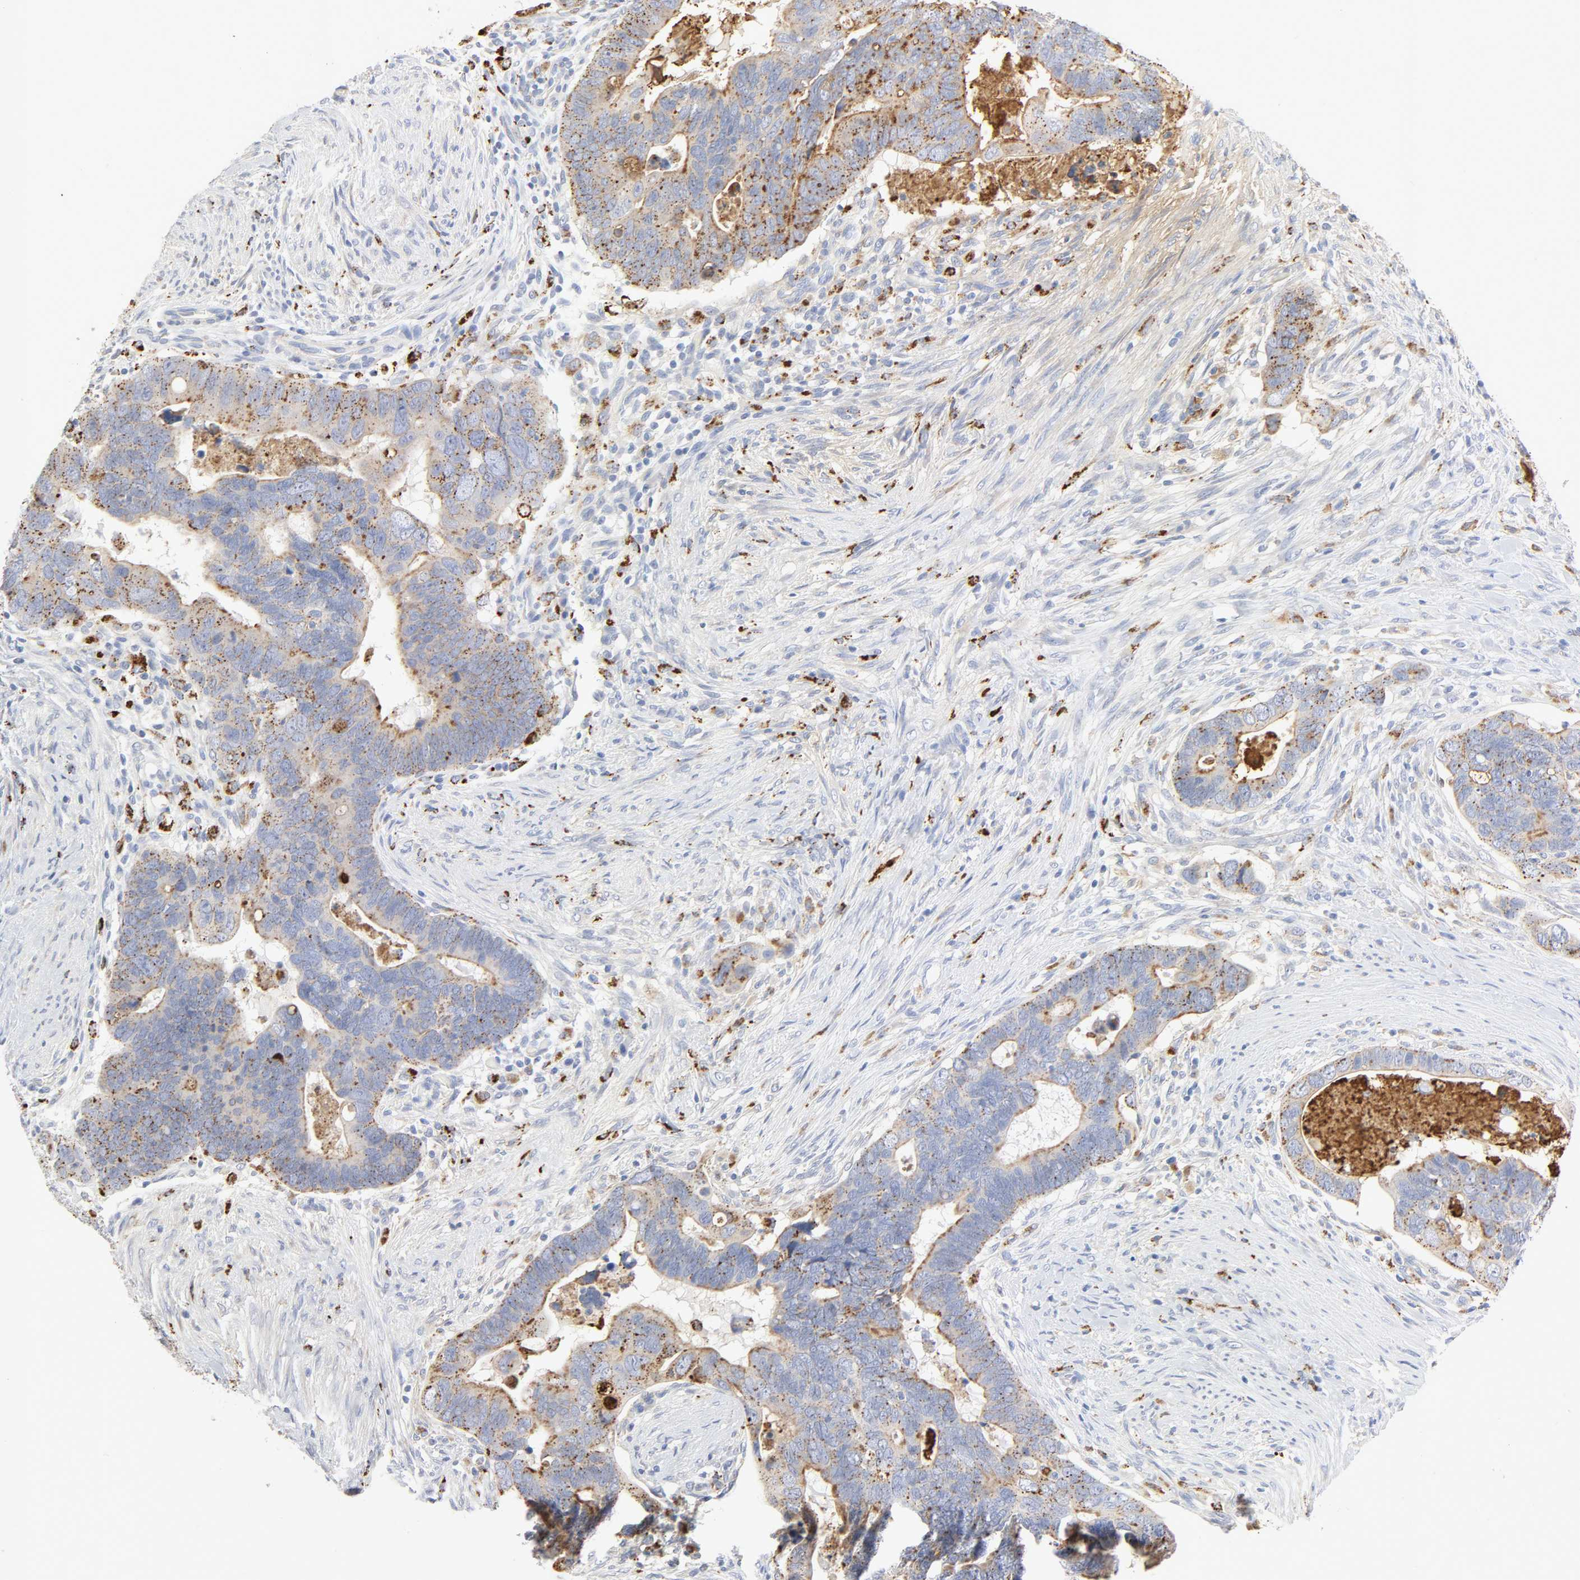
{"staining": {"intensity": "moderate", "quantity": ">75%", "location": "cytoplasmic/membranous"}, "tissue": "colorectal cancer", "cell_type": "Tumor cells", "image_type": "cancer", "snomed": [{"axis": "morphology", "description": "Adenocarcinoma, NOS"}, {"axis": "topography", "description": "Rectum"}], "caption": "Human colorectal cancer (adenocarcinoma) stained with a brown dye exhibits moderate cytoplasmic/membranous positive expression in approximately >75% of tumor cells.", "gene": "MAGEB17", "patient": {"sex": "male", "age": 53}}